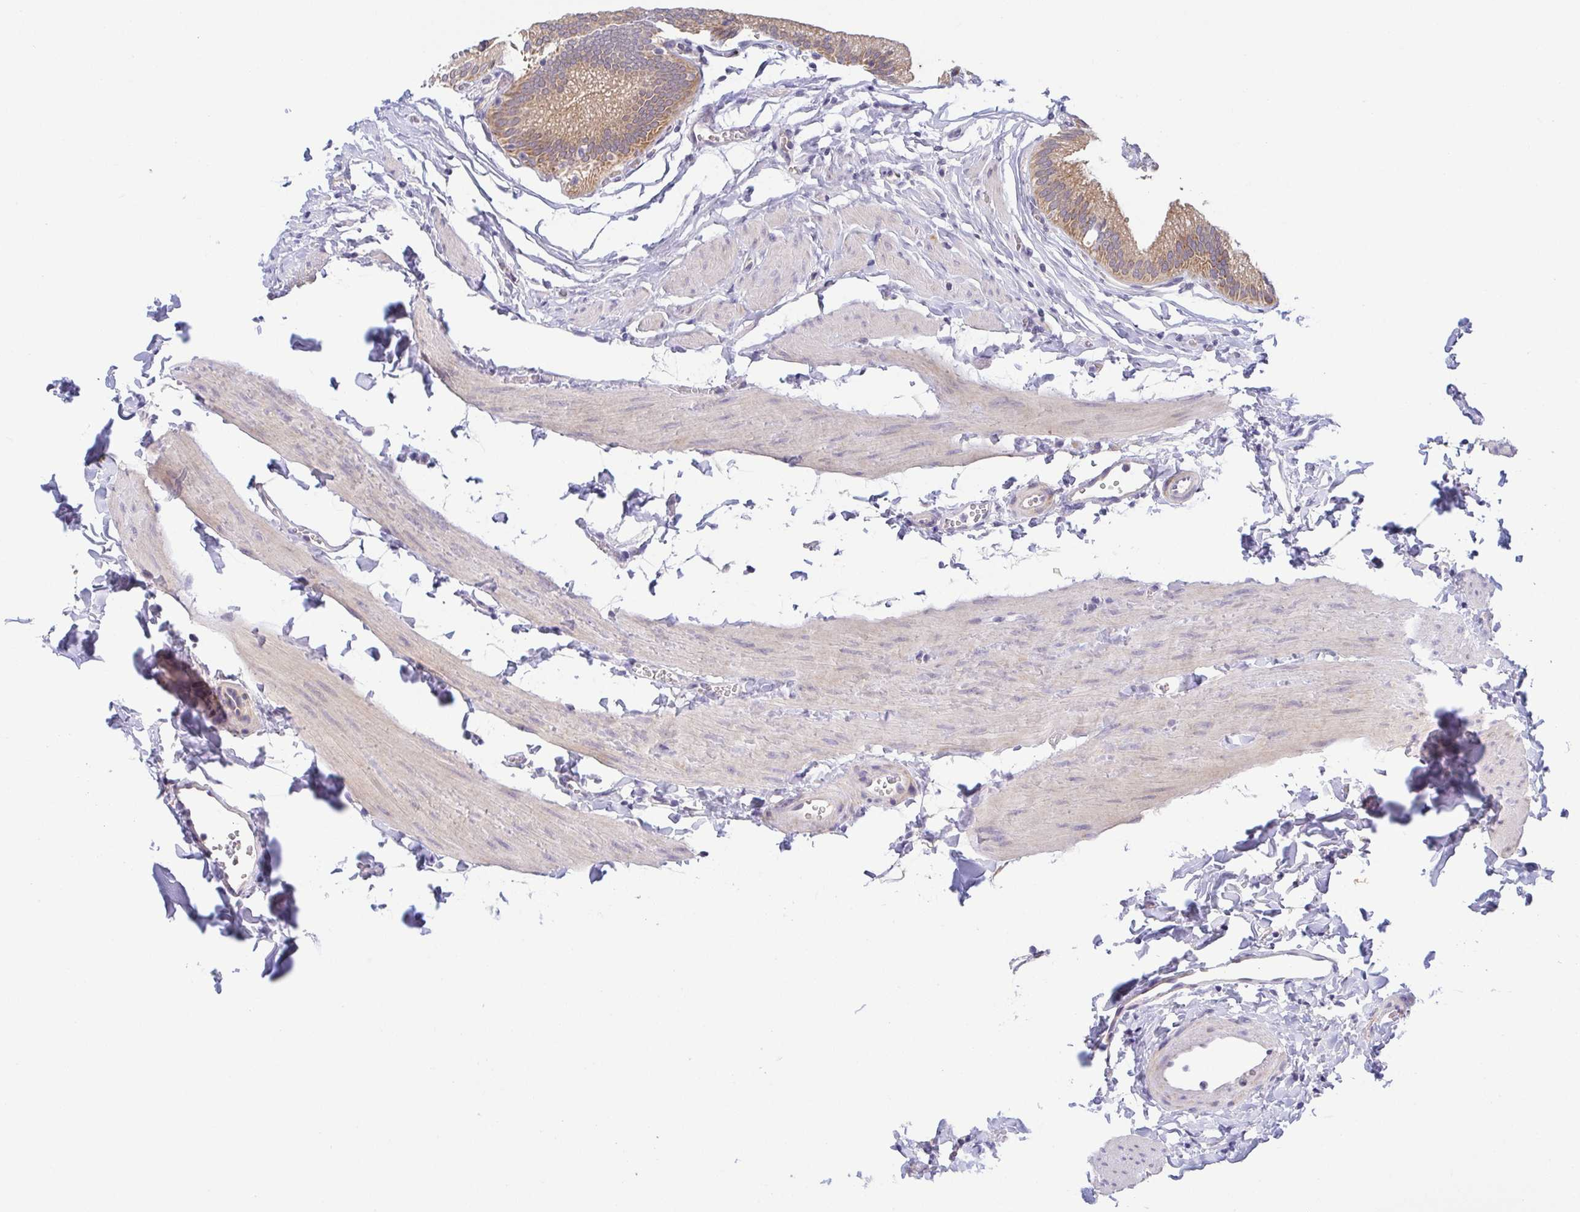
{"staining": {"intensity": "moderate", "quantity": ">75%", "location": "cytoplasmic/membranous"}, "tissue": "gallbladder", "cell_type": "Glandular cells", "image_type": "normal", "snomed": [{"axis": "morphology", "description": "Normal tissue, NOS"}, {"axis": "topography", "description": "Gallbladder"}, {"axis": "topography", "description": "Peripheral nerve tissue"}], "caption": "Protein expression analysis of unremarkable gallbladder shows moderate cytoplasmic/membranous expression in about >75% of glandular cells.", "gene": "BCL2L1", "patient": {"sex": "male", "age": 17}}